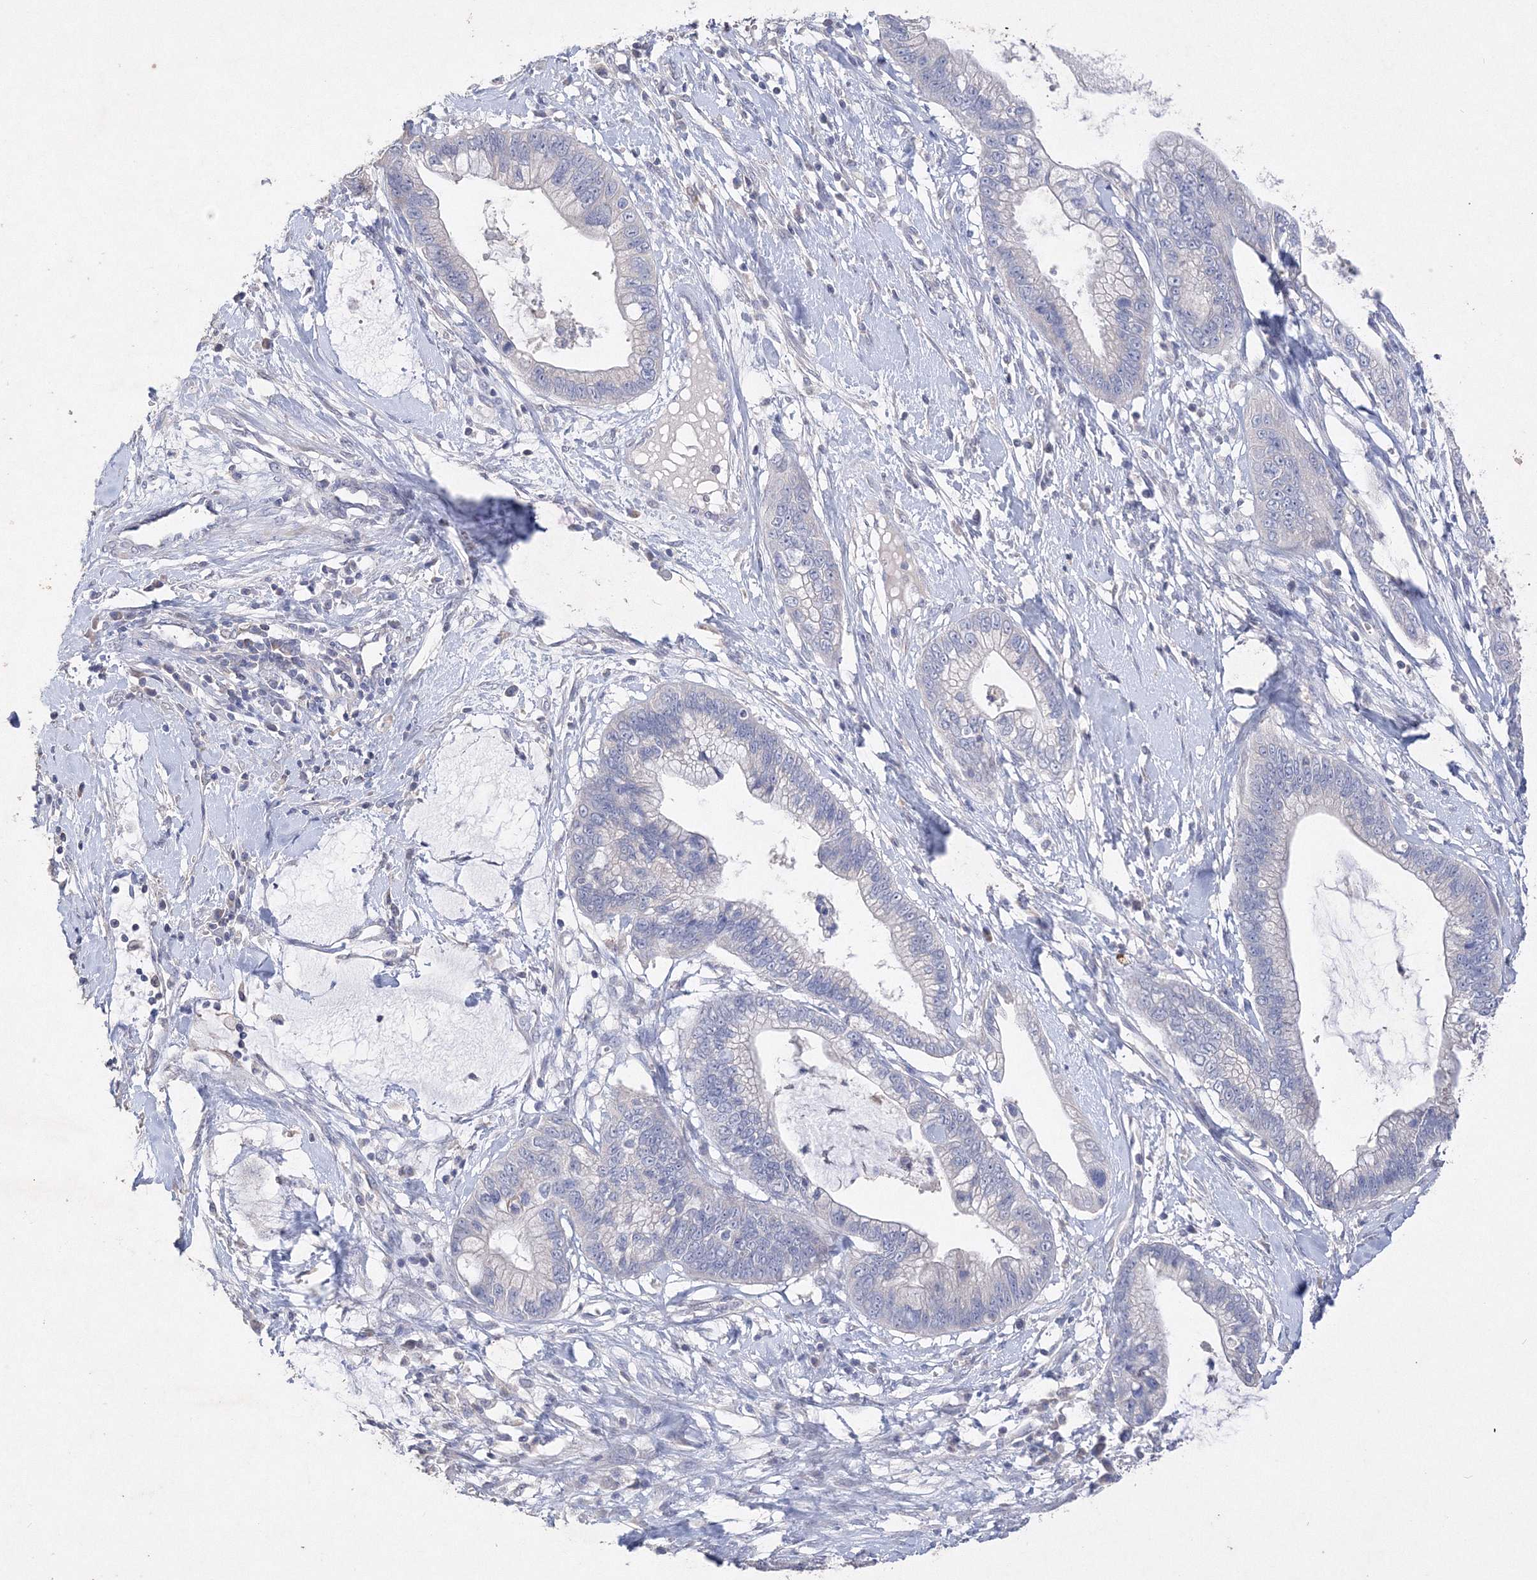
{"staining": {"intensity": "negative", "quantity": "none", "location": "none"}, "tissue": "cervical cancer", "cell_type": "Tumor cells", "image_type": "cancer", "snomed": [{"axis": "morphology", "description": "Adenocarcinoma, NOS"}, {"axis": "topography", "description": "Cervix"}], "caption": "This is an IHC photomicrograph of human adenocarcinoma (cervical). There is no positivity in tumor cells.", "gene": "GLS", "patient": {"sex": "female", "age": 44}}